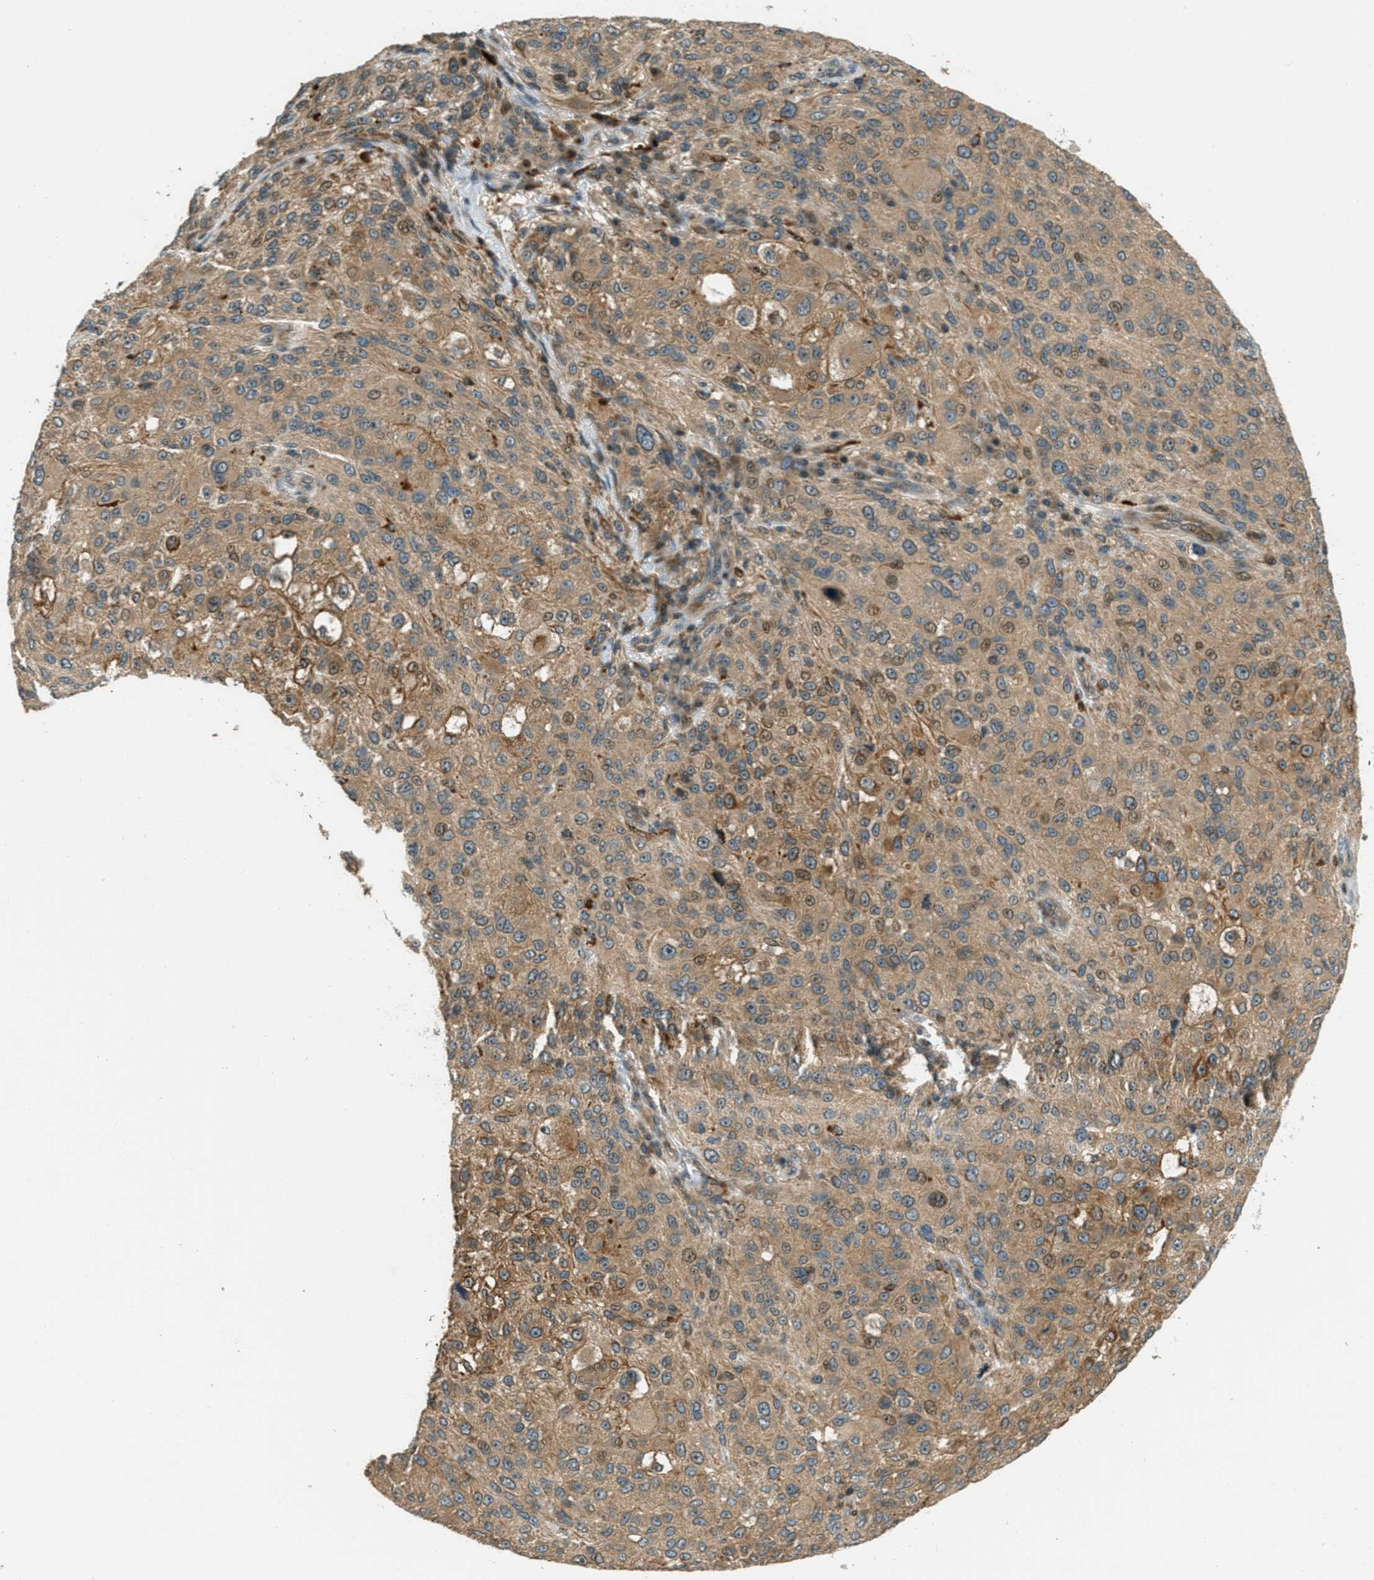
{"staining": {"intensity": "moderate", "quantity": ">75%", "location": "cytoplasmic/membranous"}, "tissue": "melanoma", "cell_type": "Tumor cells", "image_type": "cancer", "snomed": [{"axis": "morphology", "description": "Necrosis, NOS"}, {"axis": "morphology", "description": "Malignant melanoma, NOS"}, {"axis": "topography", "description": "Skin"}], "caption": "This is an image of immunohistochemistry (IHC) staining of malignant melanoma, which shows moderate staining in the cytoplasmic/membranous of tumor cells.", "gene": "PTPN23", "patient": {"sex": "female", "age": 87}}